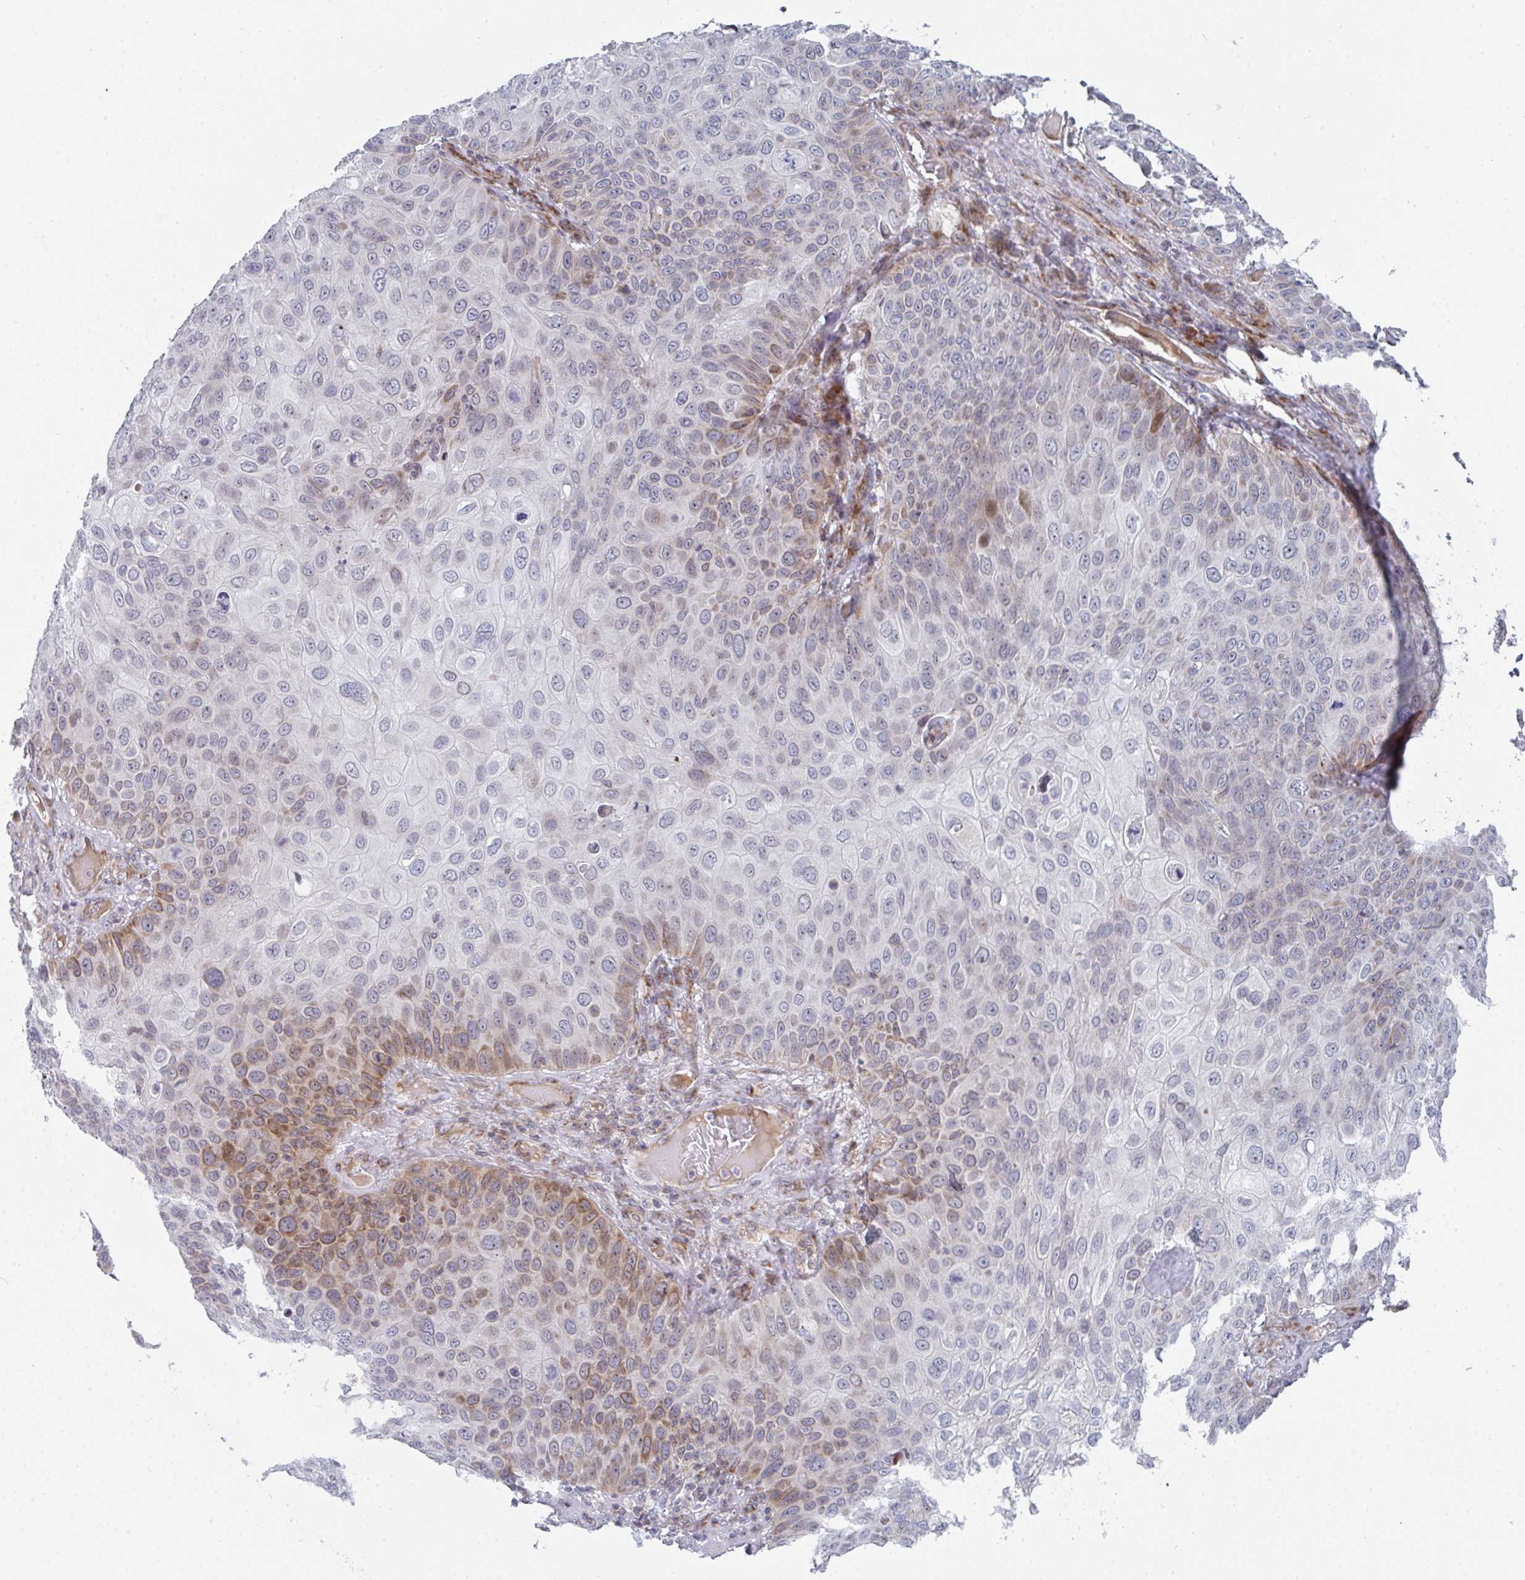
{"staining": {"intensity": "moderate", "quantity": "<25%", "location": "cytoplasmic/membranous"}, "tissue": "skin cancer", "cell_type": "Tumor cells", "image_type": "cancer", "snomed": [{"axis": "morphology", "description": "Squamous cell carcinoma, NOS"}, {"axis": "topography", "description": "Skin"}], "caption": "Skin cancer was stained to show a protein in brown. There is low levels of moderate cytoplasmic/membranous positivity in about <25% of tumor cells.", "gene": "PRKCH", "patient": {"sex": "male", "age": 87}}